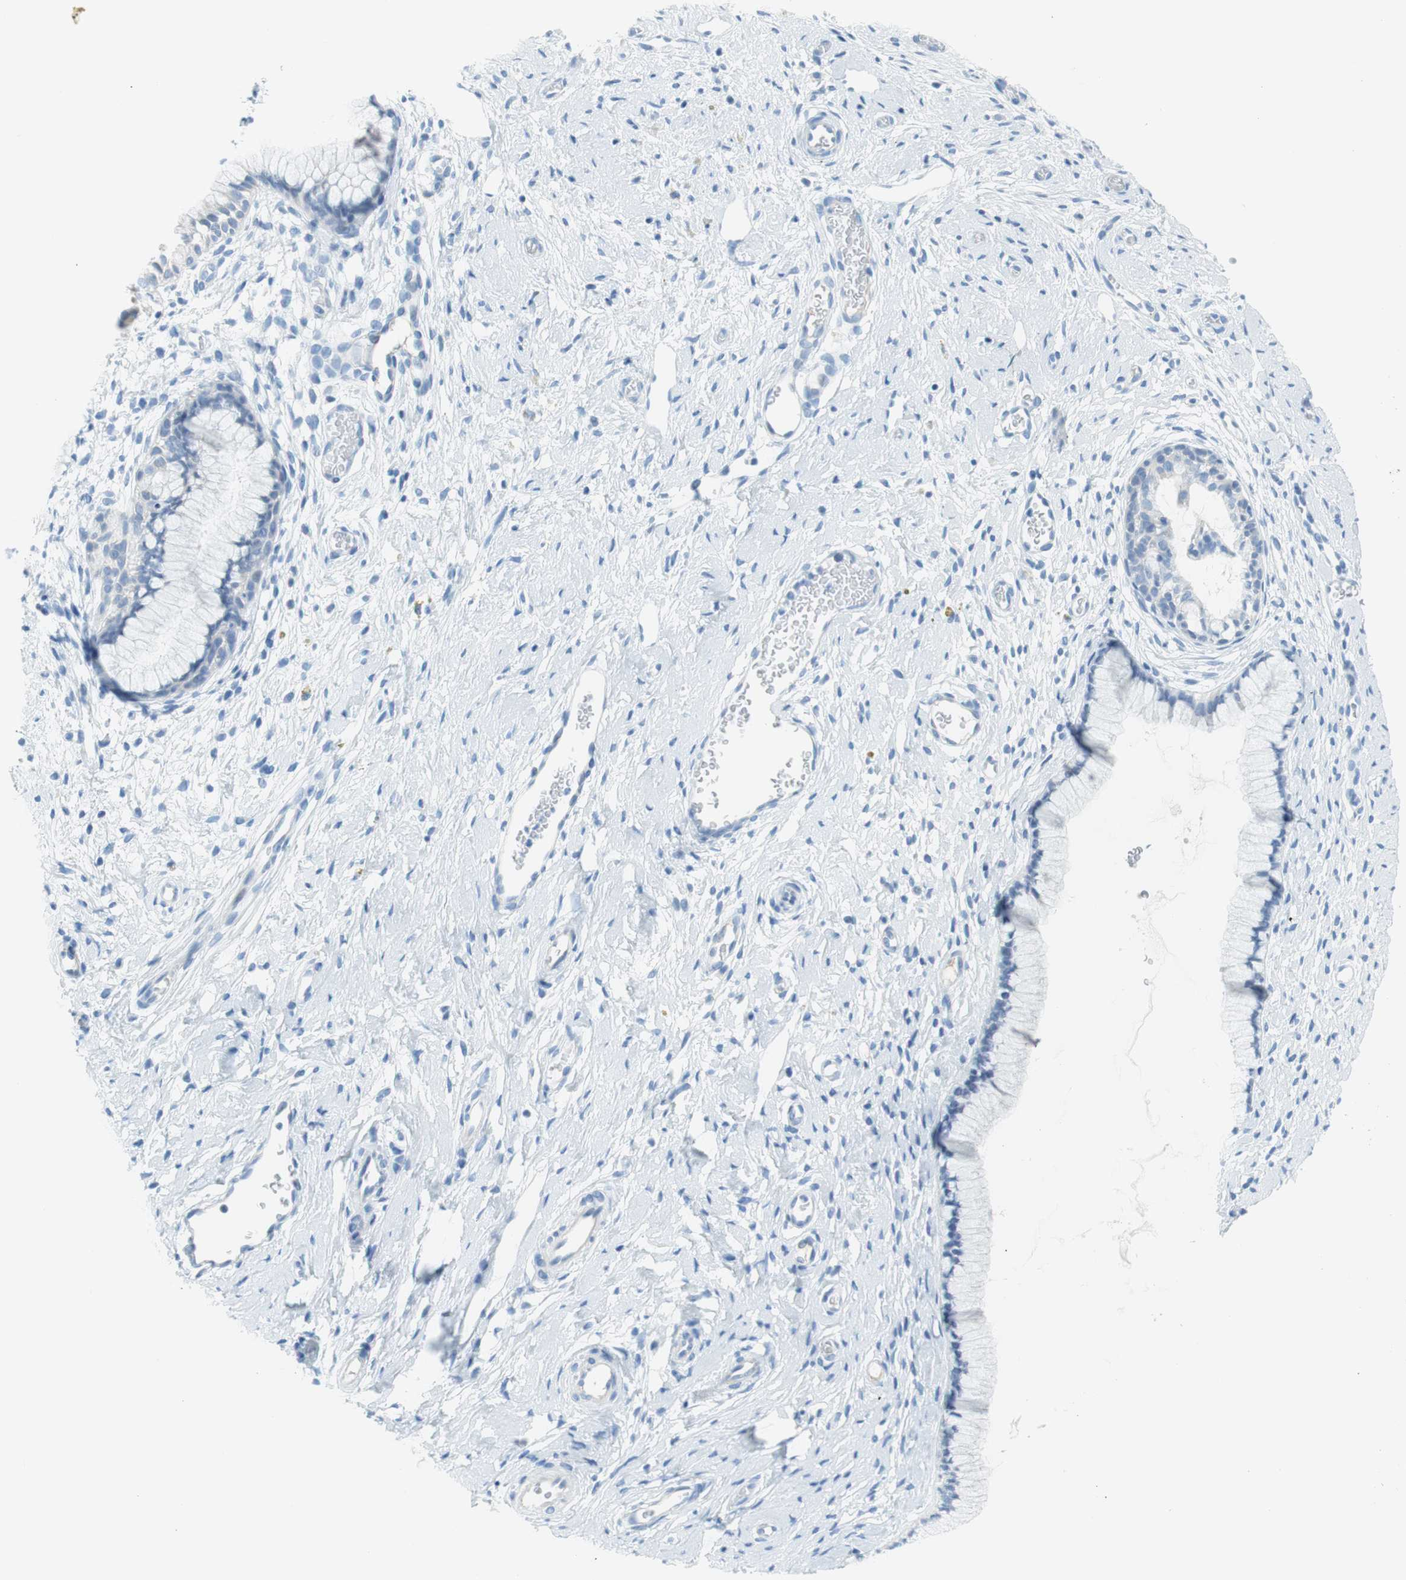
{"staining": {"intensity": "negative", "quantity": "none", "location": "none"}, "tissue": "cervix", "cell_type": "Glandular cells", "image_type": "normal", "snomed": [{"axis": "morphology", "description": "Normal tissue, NOS"}, {"axis": "topography", "description": "Cervix"}], "caption": "Cervix stained for a protein using immunohistochemistry shows no expression glandular cells.", "gene": "MYH1", "patient": {"sex": "female", "age": 65}}